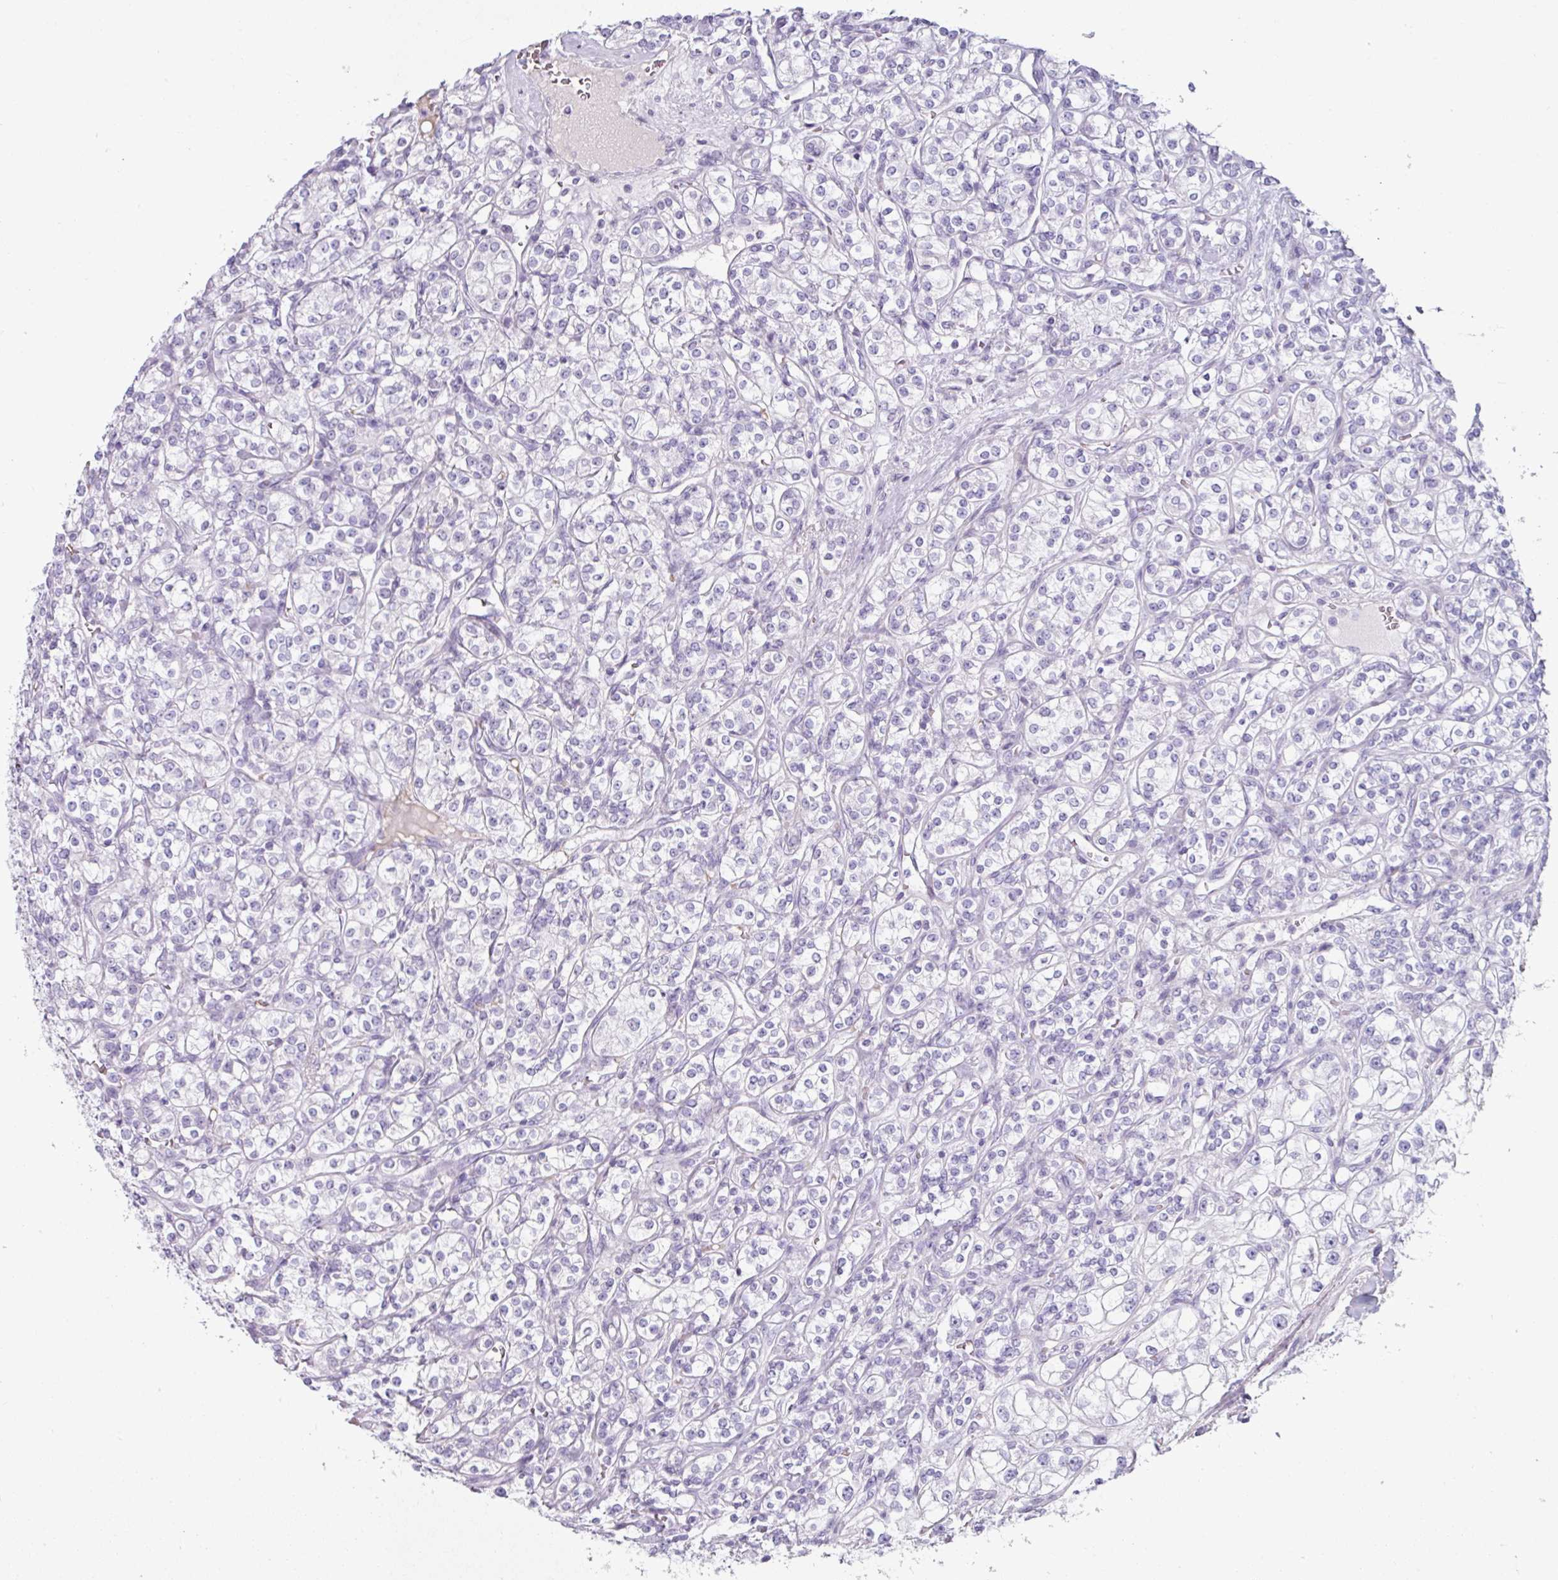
{"staining": {"intensity": "negative", "quantity": "none", "location": "none"}, "tissue": "renal cancer", "cell_type": "Tumor cells", "image_type": "cancer", "snomed": [{"axis": "morphology", "description": "Adenocarcinoma, NOS"}, {"axis": "topography", "description": "Kidney"}], "caption": "An image of human renal cancer is negative for staining in tumor cells.", "gene": "CLCA1", "patient": {"sex": "male", "age": 77}}